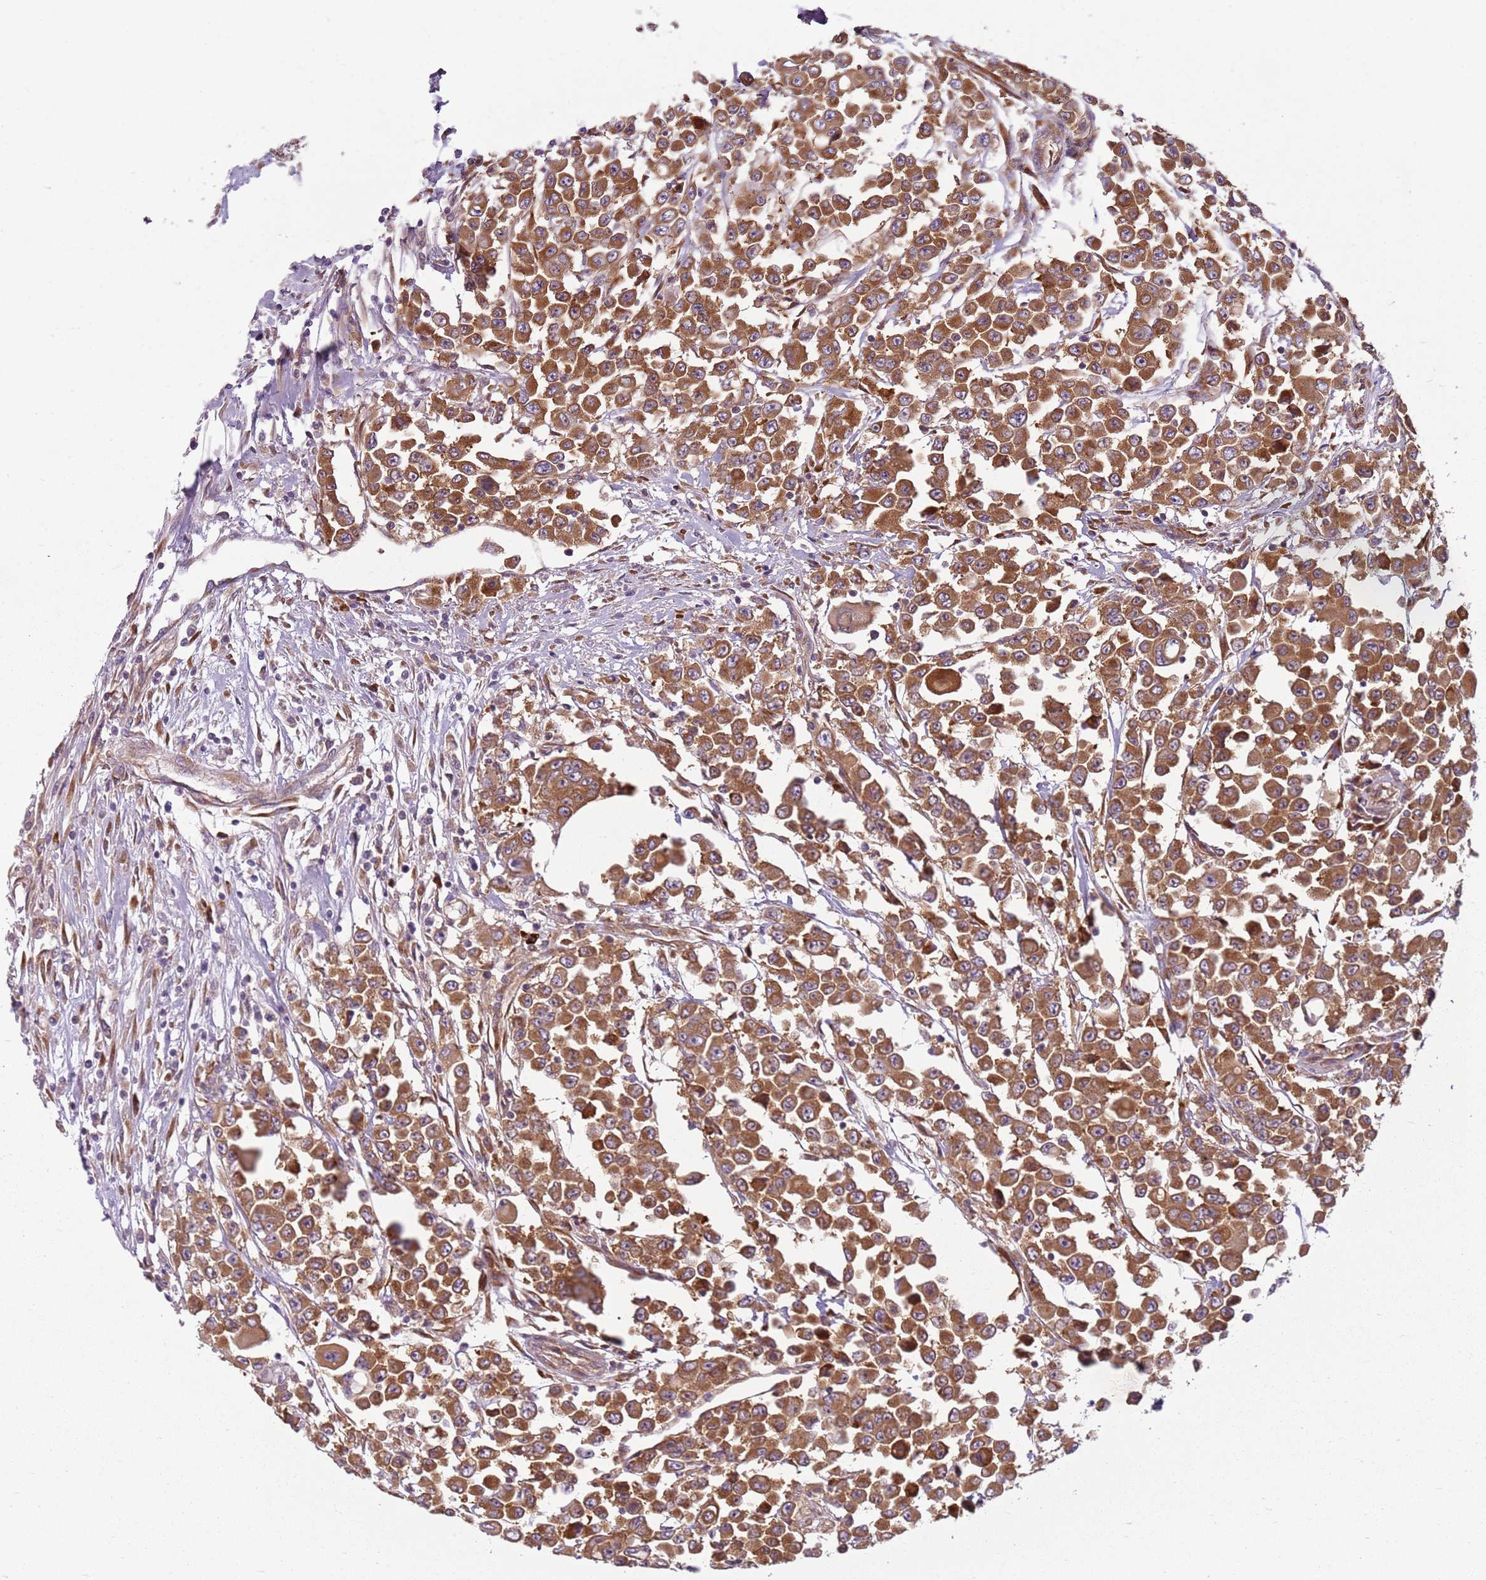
{"staining": {"intensity": "moderate", "quantity": ">75%", "location": "cytoplasmic/membranous"}, "tissue": "colorectal cancer", "cell_type": "Tumor cells", "image_type": "cancer", "snomed": [{"axis": "morphology", "description": "Adenocarcinoma, NOS"}, {"axis": "topography", "description": "Colon"}], "caption": "An image of adenocarcinoma (colorectal) stained for a protein demonstrates moderate cytoplasmic/membranous brown staining in tumor cells.", "gene": "RPS28", "patient": {"sex": "male", "age": 51}}